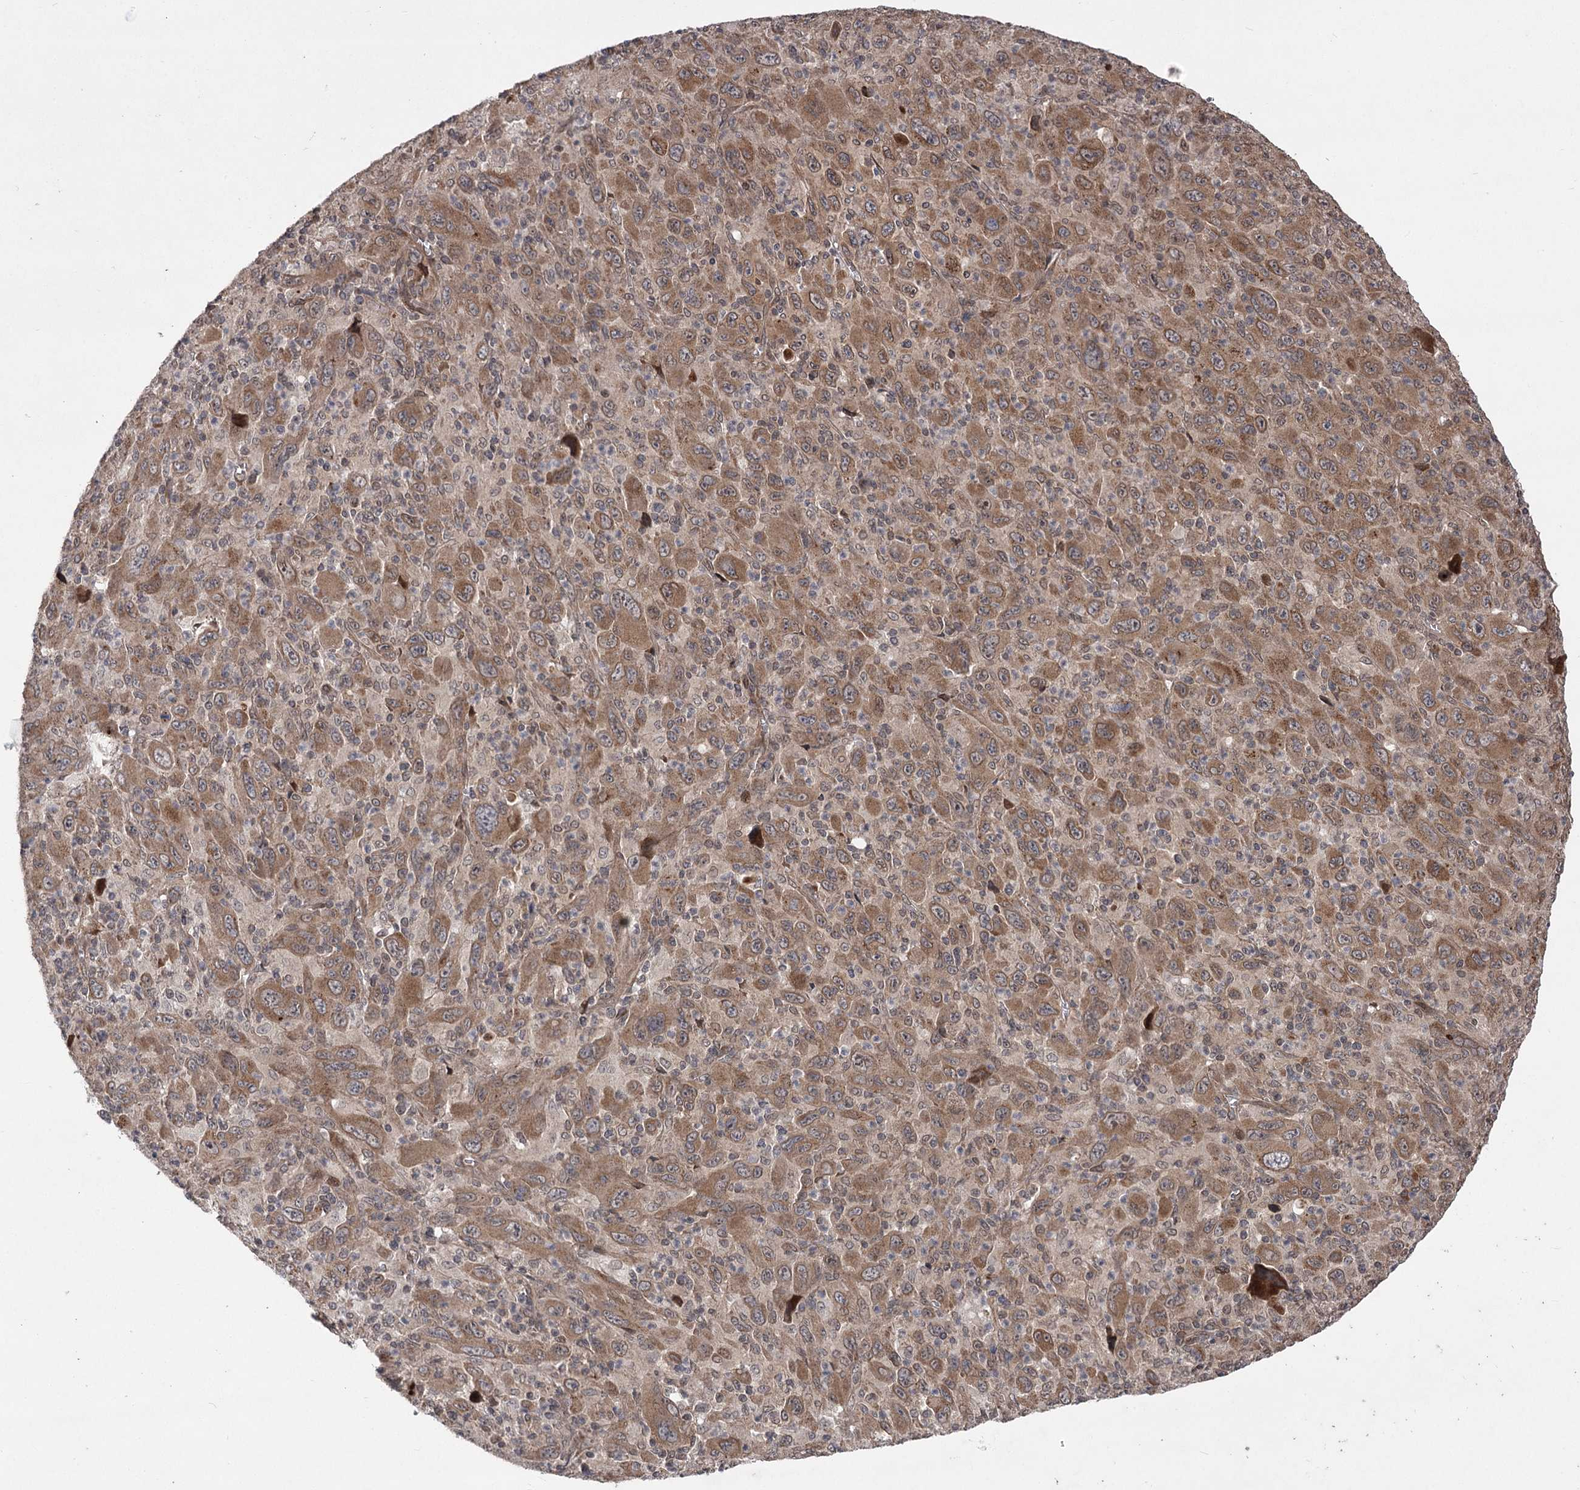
{"staining": {"intensity": "moderate", "quantity": ">75%", "location": "cytoplasmic/membranous"}, "tissue": "melanoma", "cell_type": "Tumor cells", "image_type": "cancer", "snomed": [{"axis": "morphology", "description": "Malignant melanoma, Metastatic site"}, {"axis": "topography", "description": "Skin"}], "caption": "Protein staining of malignant melanoma (metastatic site) tissue reveals moderate cytoplasmic/membranous staining in approximately >75% of tumor cells.", "gene": "TENM2", "patient": {"sex": "female", "age": 56}}